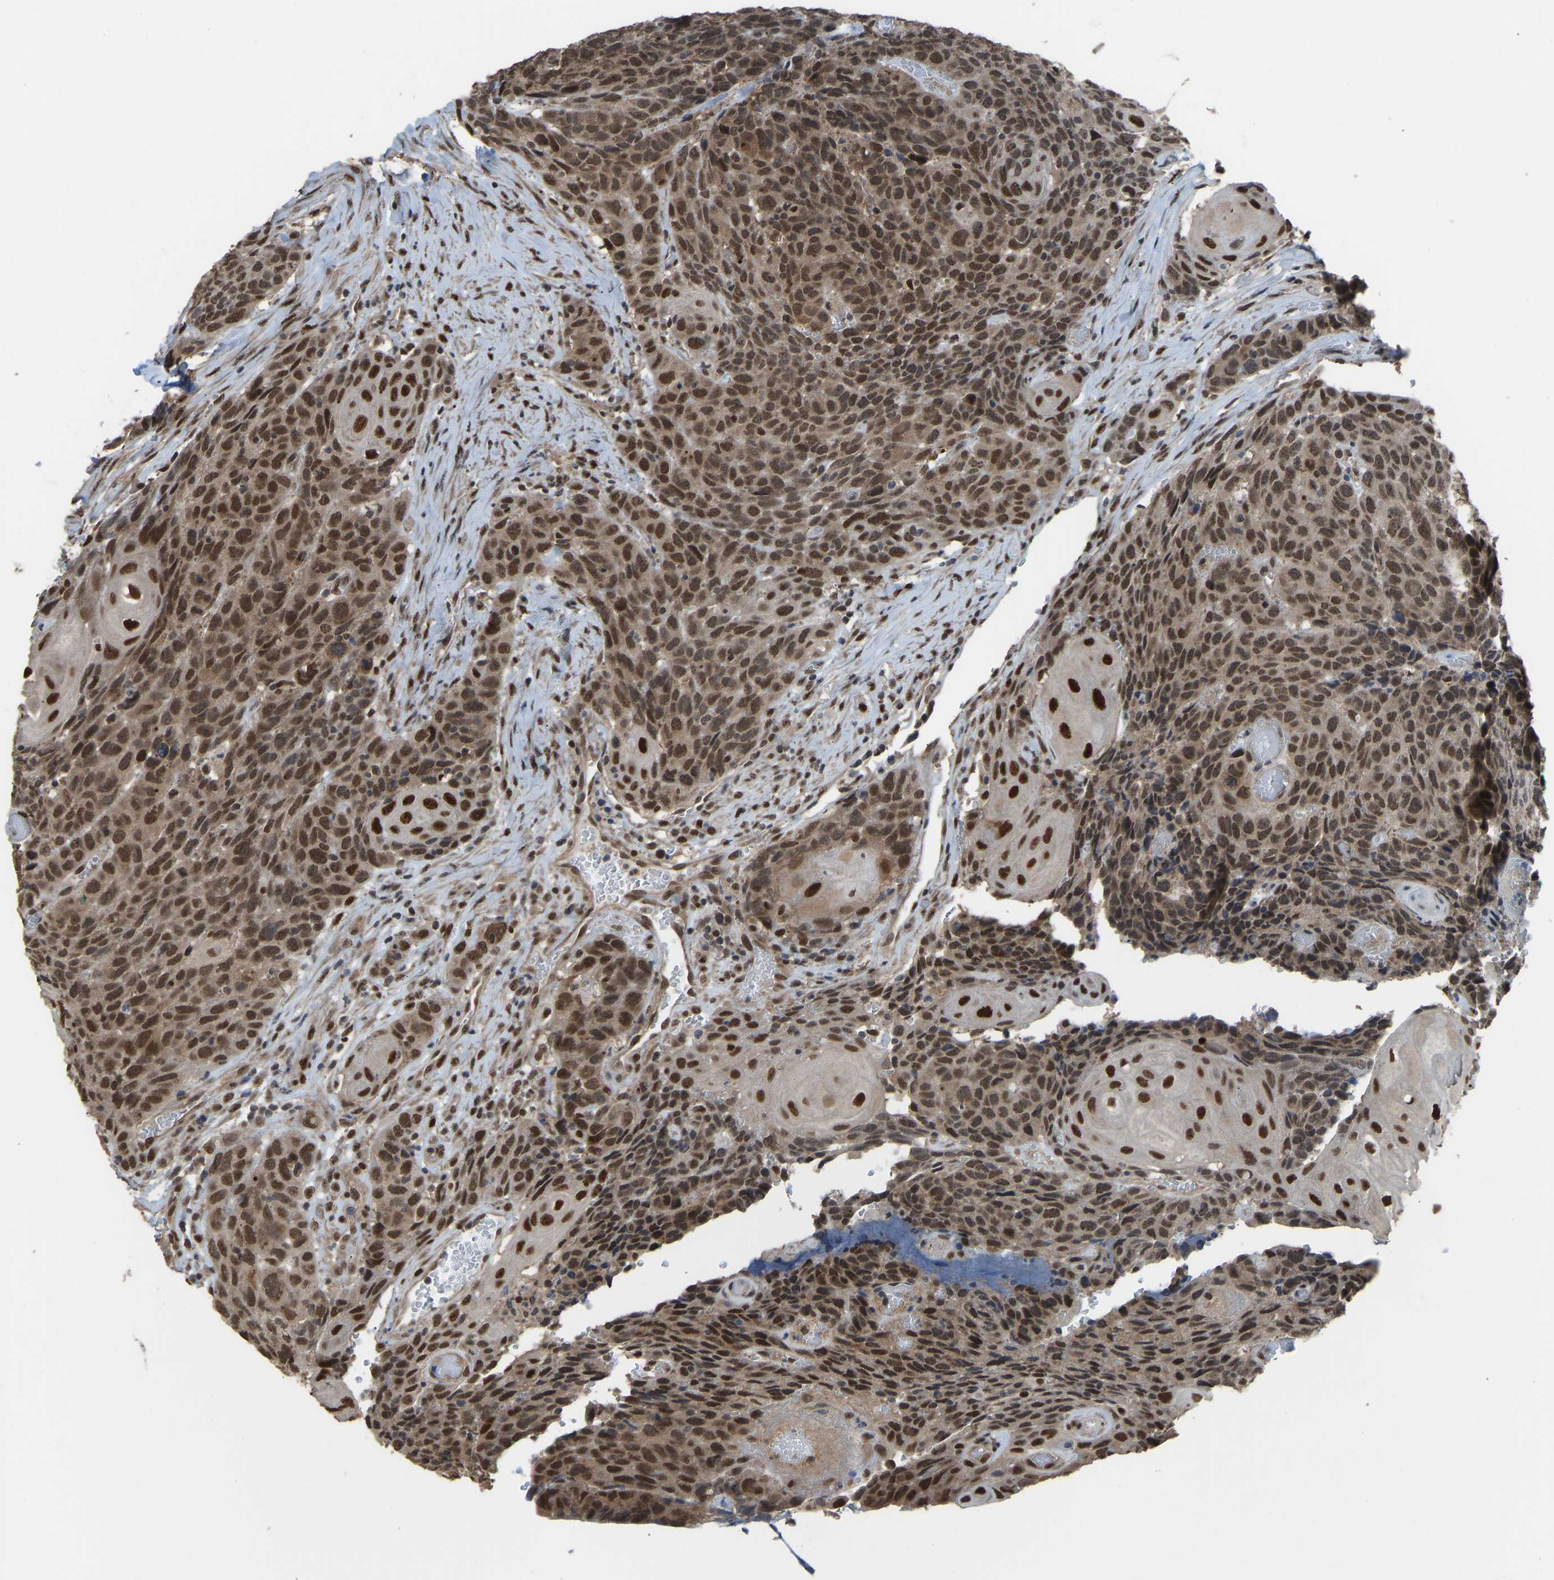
{"staining": {"intensity": "strong", "quantity": ">75%", "location": "cytoplasmic/membranous,nuclear"}, "tissue": "head and neck cancer", "cell_type": "Tumor cells", "image_type": "cancer", "snomed": [{"axis": "morphology", "description": "Squamous cell carcinoma, NOS"}, {"axis": "topography", "description": "Head-Neck"}], "caption": "Approximately >75% of tumor cells in squamous cell carcinoma (head and neck) show strong cytoplasmic/membranous and nuclear protein staining as visualized by brown immunohistochemical staining.", "gene": "KPNA6", "patient": {"sex": "male", "age": 66}}